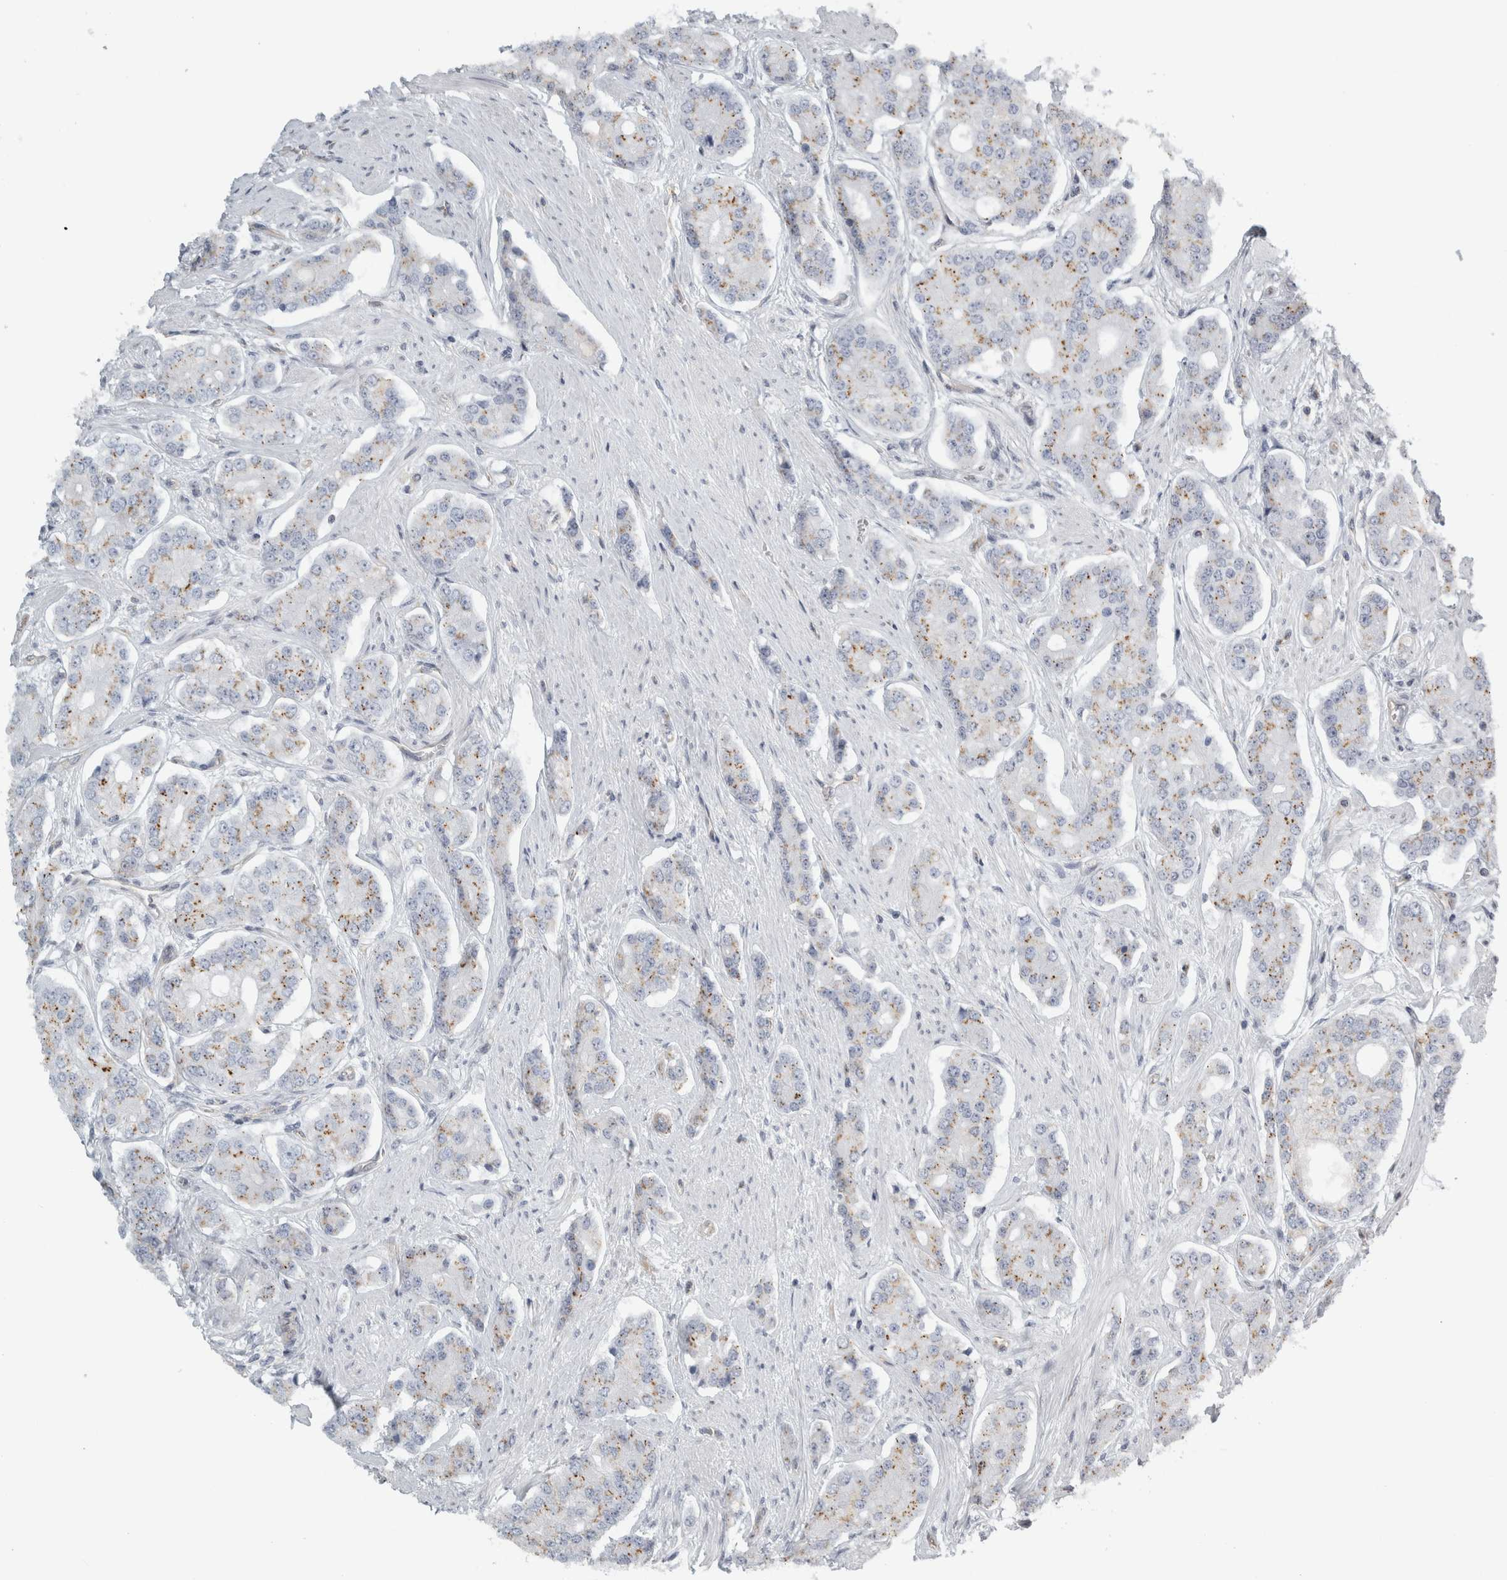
{"staining": {"intensity": "weak", "quantity": "25%-75%", "location": "cytoplasmic/membranous"}, "tissue": "prostate cancer", "cell_type": "Tumor cells", "image_type": "cancer", "snomed": [{"axis": "morphology", "description": "Adenocarcinoma, High grade"}, {"axis": "topography", "description": "Prostate"}], "caption": "This is an image of immunohistochemistry (IHC) staining of prostate high-grade adenocarcinoma, which shows weak positivity in the cytoplasmic/membranous of tumor cells.", "gene": "PEX6", "patient": {"sex": "male", "age": 71}}